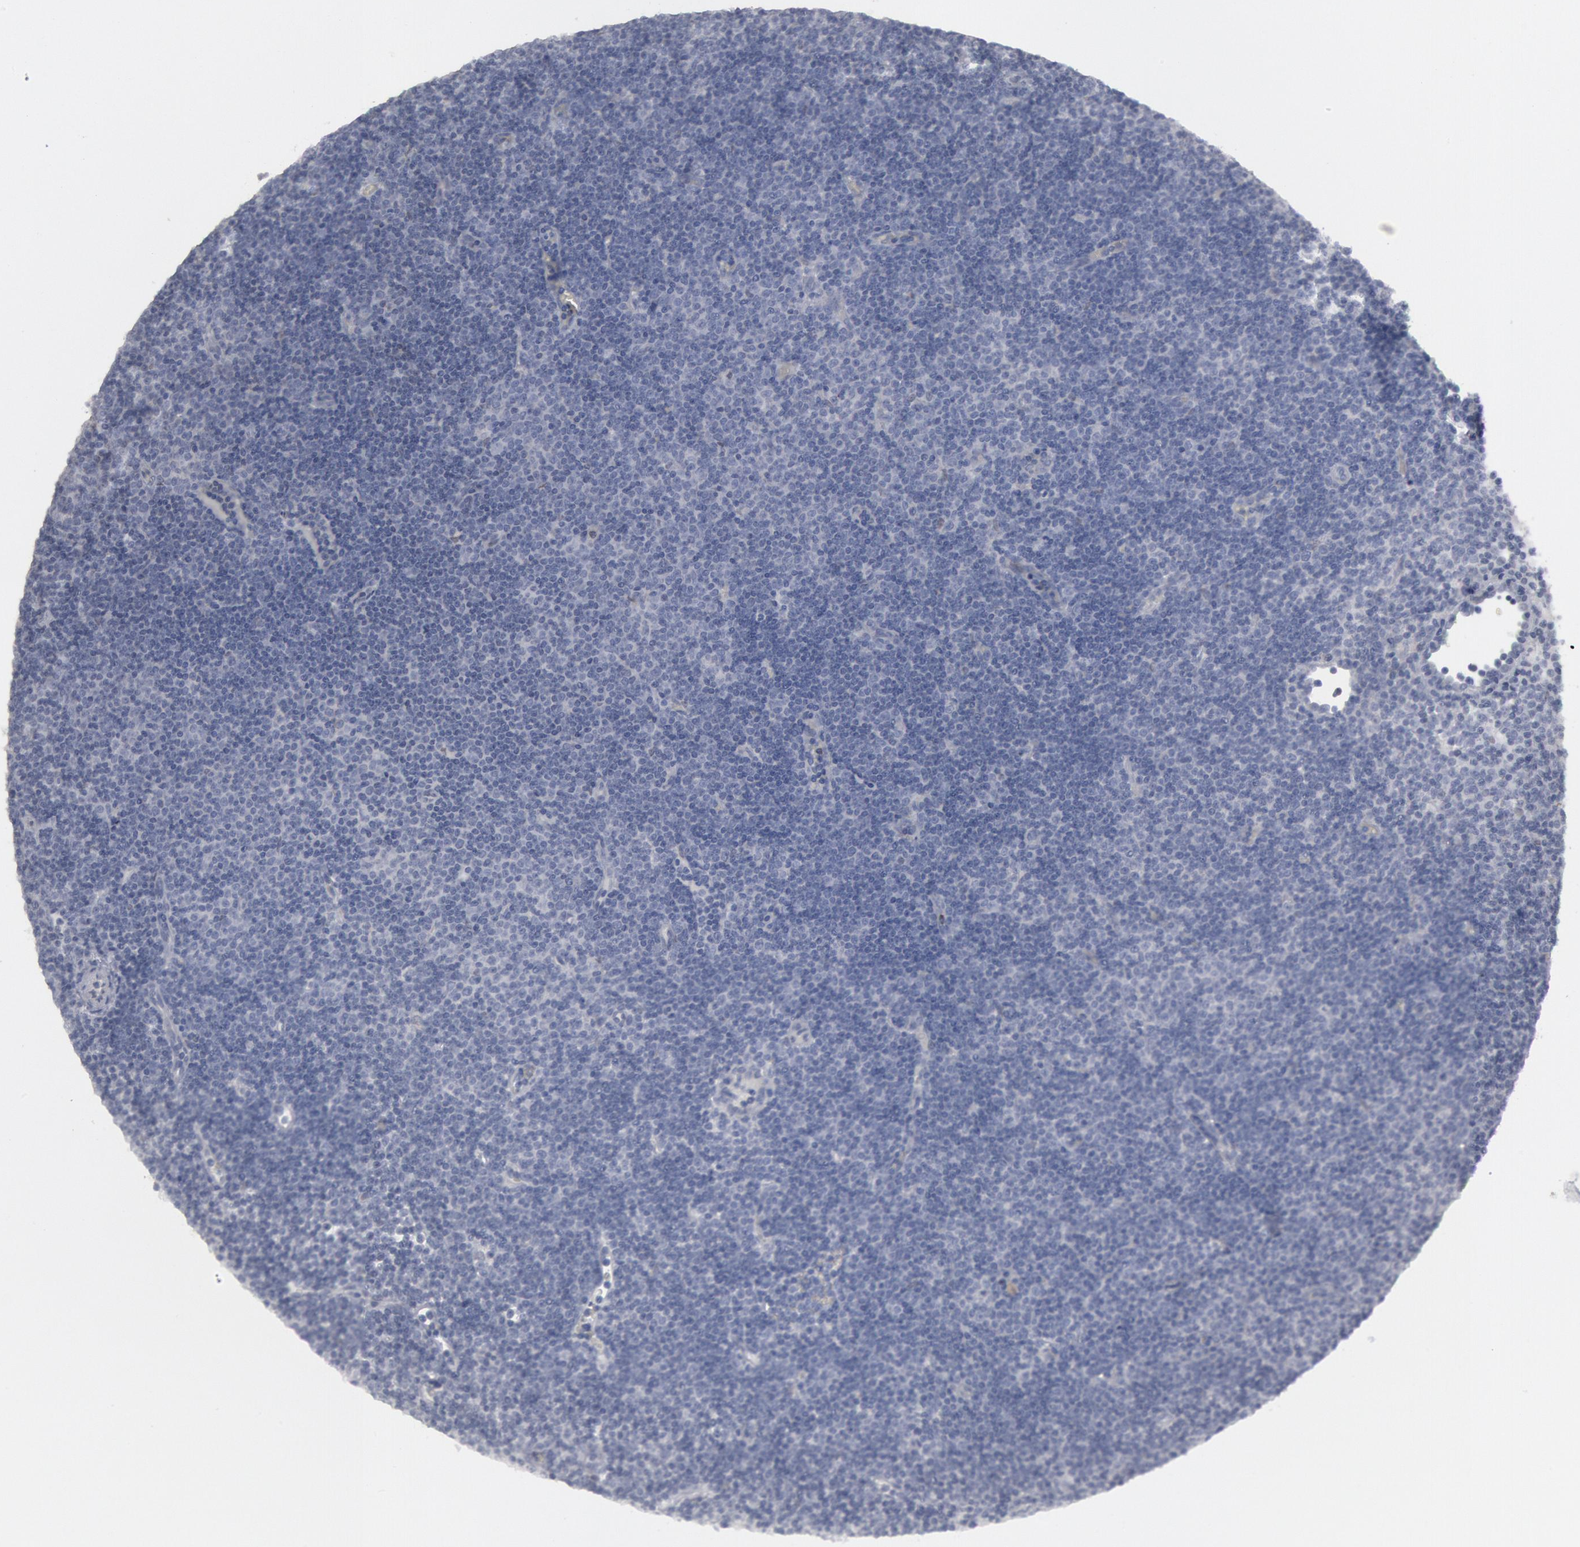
{"staining": {"intensity": "negative", "quantity": "none", "location": "none"}, "tissue": "lymphoma", "cell_type": "Tumor cells", "image_type": "cancer", "snomed": [{"axis": "morphology", "description": "Malignant lymphoma, non-Hodgkin's type, Low grade"}, {"axis": "topography", "description": "Lymph node"}], "caption": "Protein analysis of low-grade malignant lymphoma, non-Hodgkin's type exhibits no significant expression in tumor cells.", "gene": "DMC1", "patient": {"sex": "male", "age": 57}}